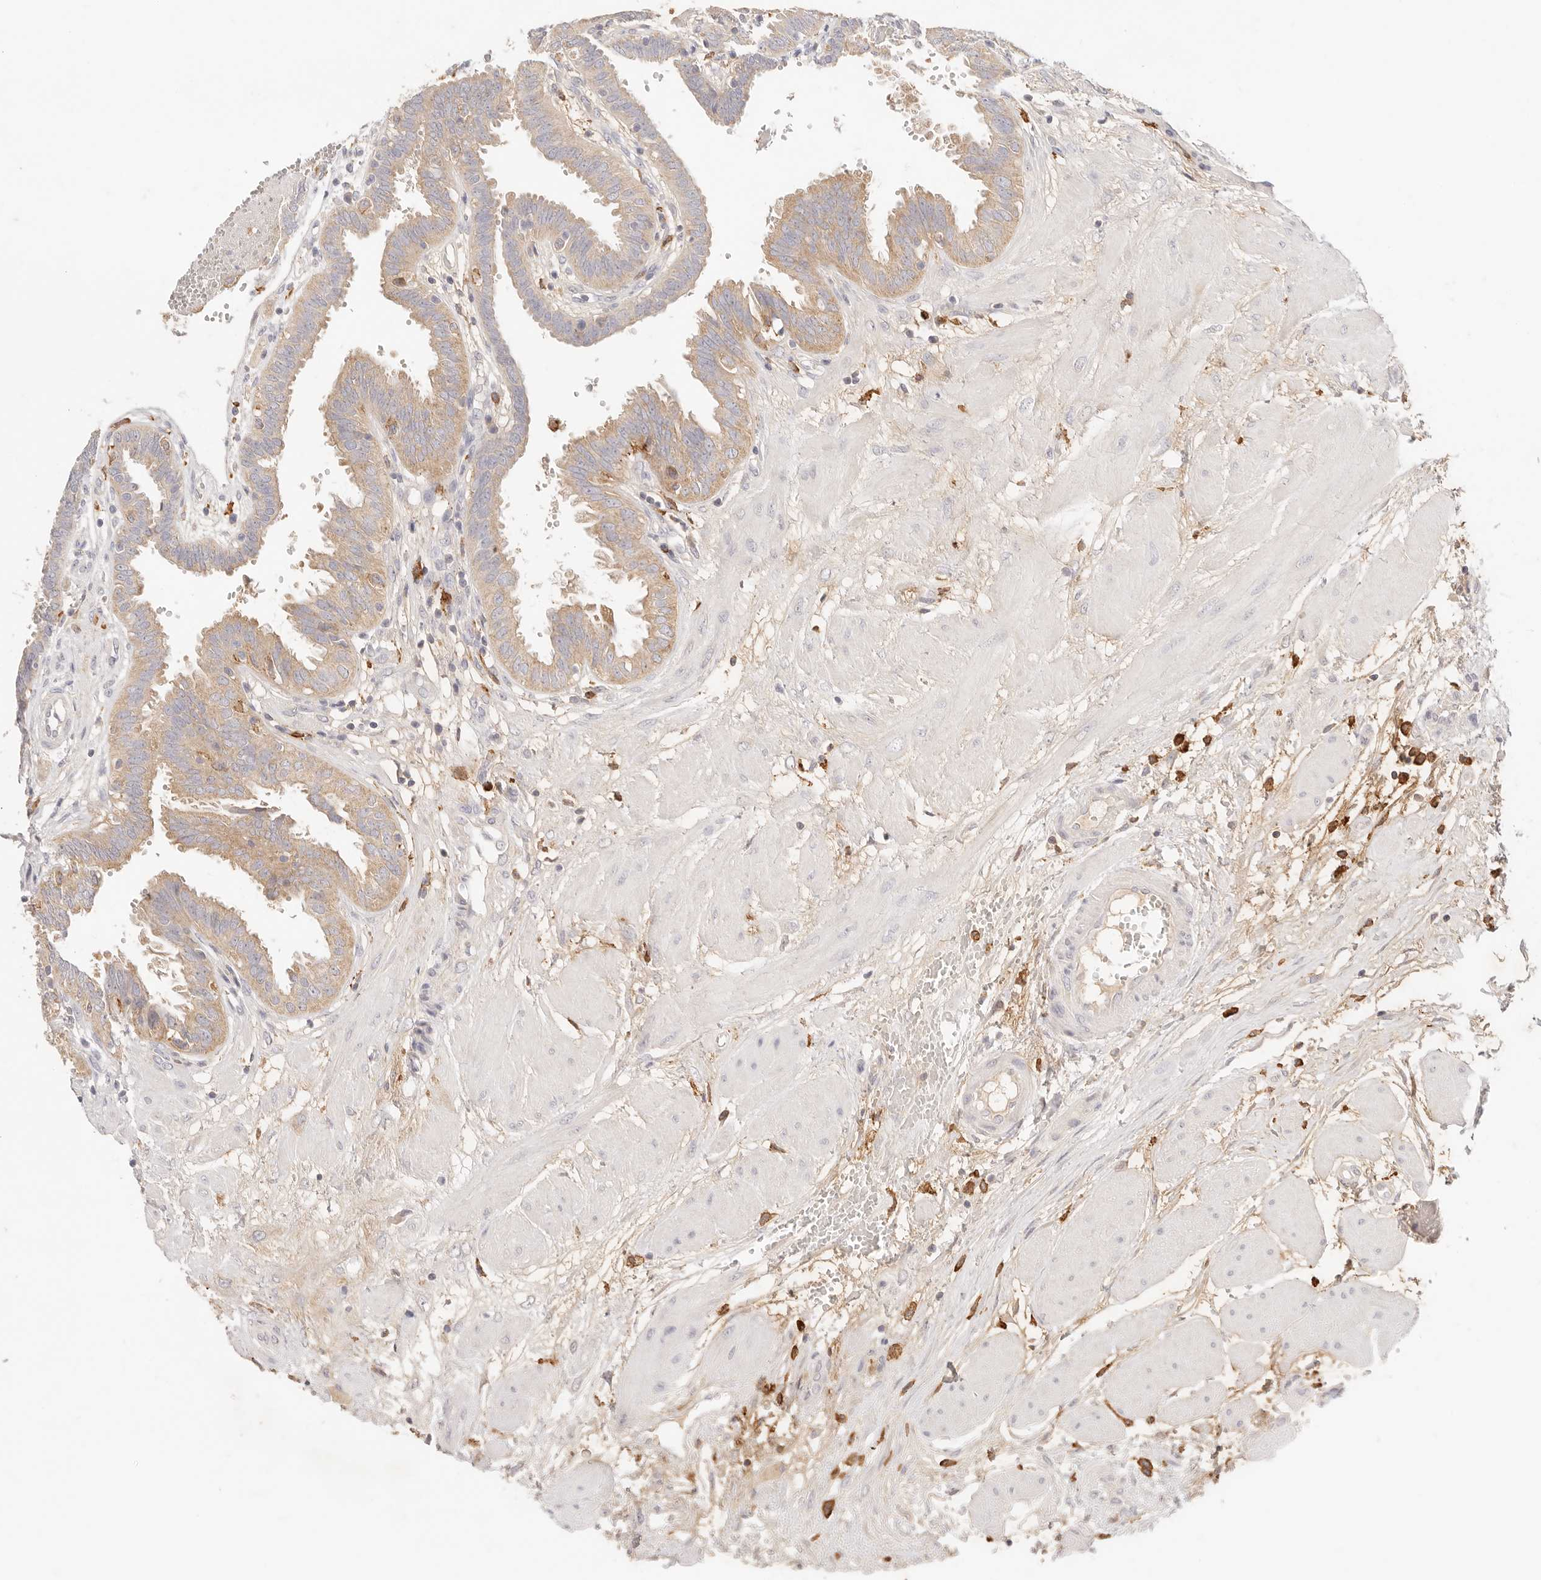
{"staining": {"intensity": "weak", "quantity": ">75%", "location": "cytoplasmic/membranous"}, "tissue": "fallopian tube", "cell_type": "Glandular cells", "image_type": "normal", "snomed": [{"axis": "morphology", "description": "Normal tissue, NOS"}, {"axis": "topography", "description": "Fallopian tube"}, {"axis": "topography", "description": "Placenta"}], "caption": "Protein expression analysis of unremarkable fallopian tube displays weak cytoplasmic/membranous expression in about >75% of glandular cells.", "gene": "HK2", "patient": {"sex": "female", "age": 32}}